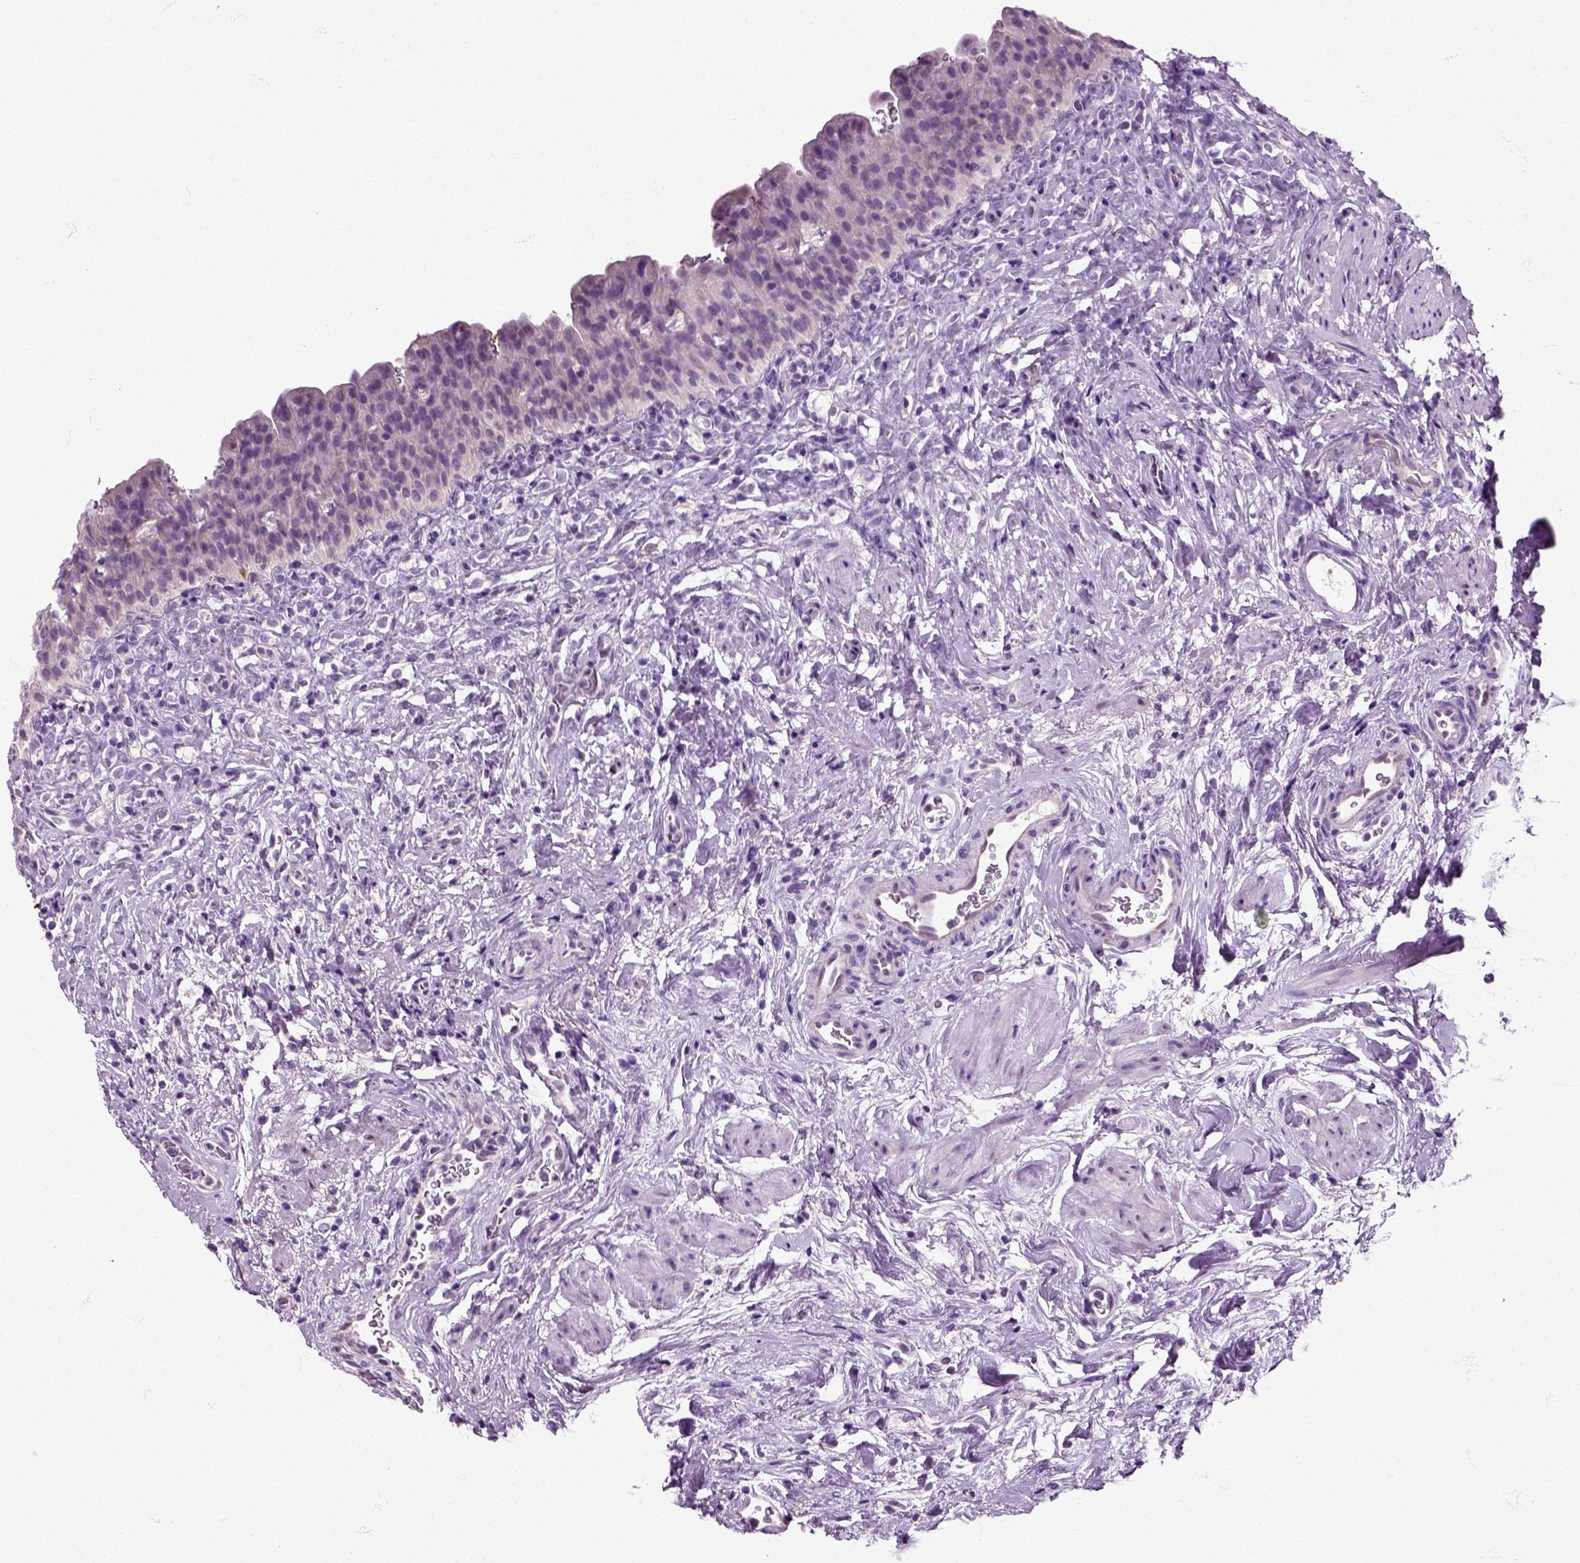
{"staining": {"intensity": "negative", "quantity": "none", "location": "none"}, "tissue": "urinary bladder", "cell_type": "Urothelial cells", "image_type": "normal", "snomed": [{"axis": "morphology", "description": "Normal tissue, NOS"}, {"axis": "topography", "description": "Urinary bladder"}], "caption": "IHC histopathology image of normal urinary bladder: human urinary bladder stained with DAB (3,3'-diaminobenzidine) displays no significant protein expression in urothelial cells.", "gene": "HSPA2", "patient": {"sex": "male", "age": 76}}